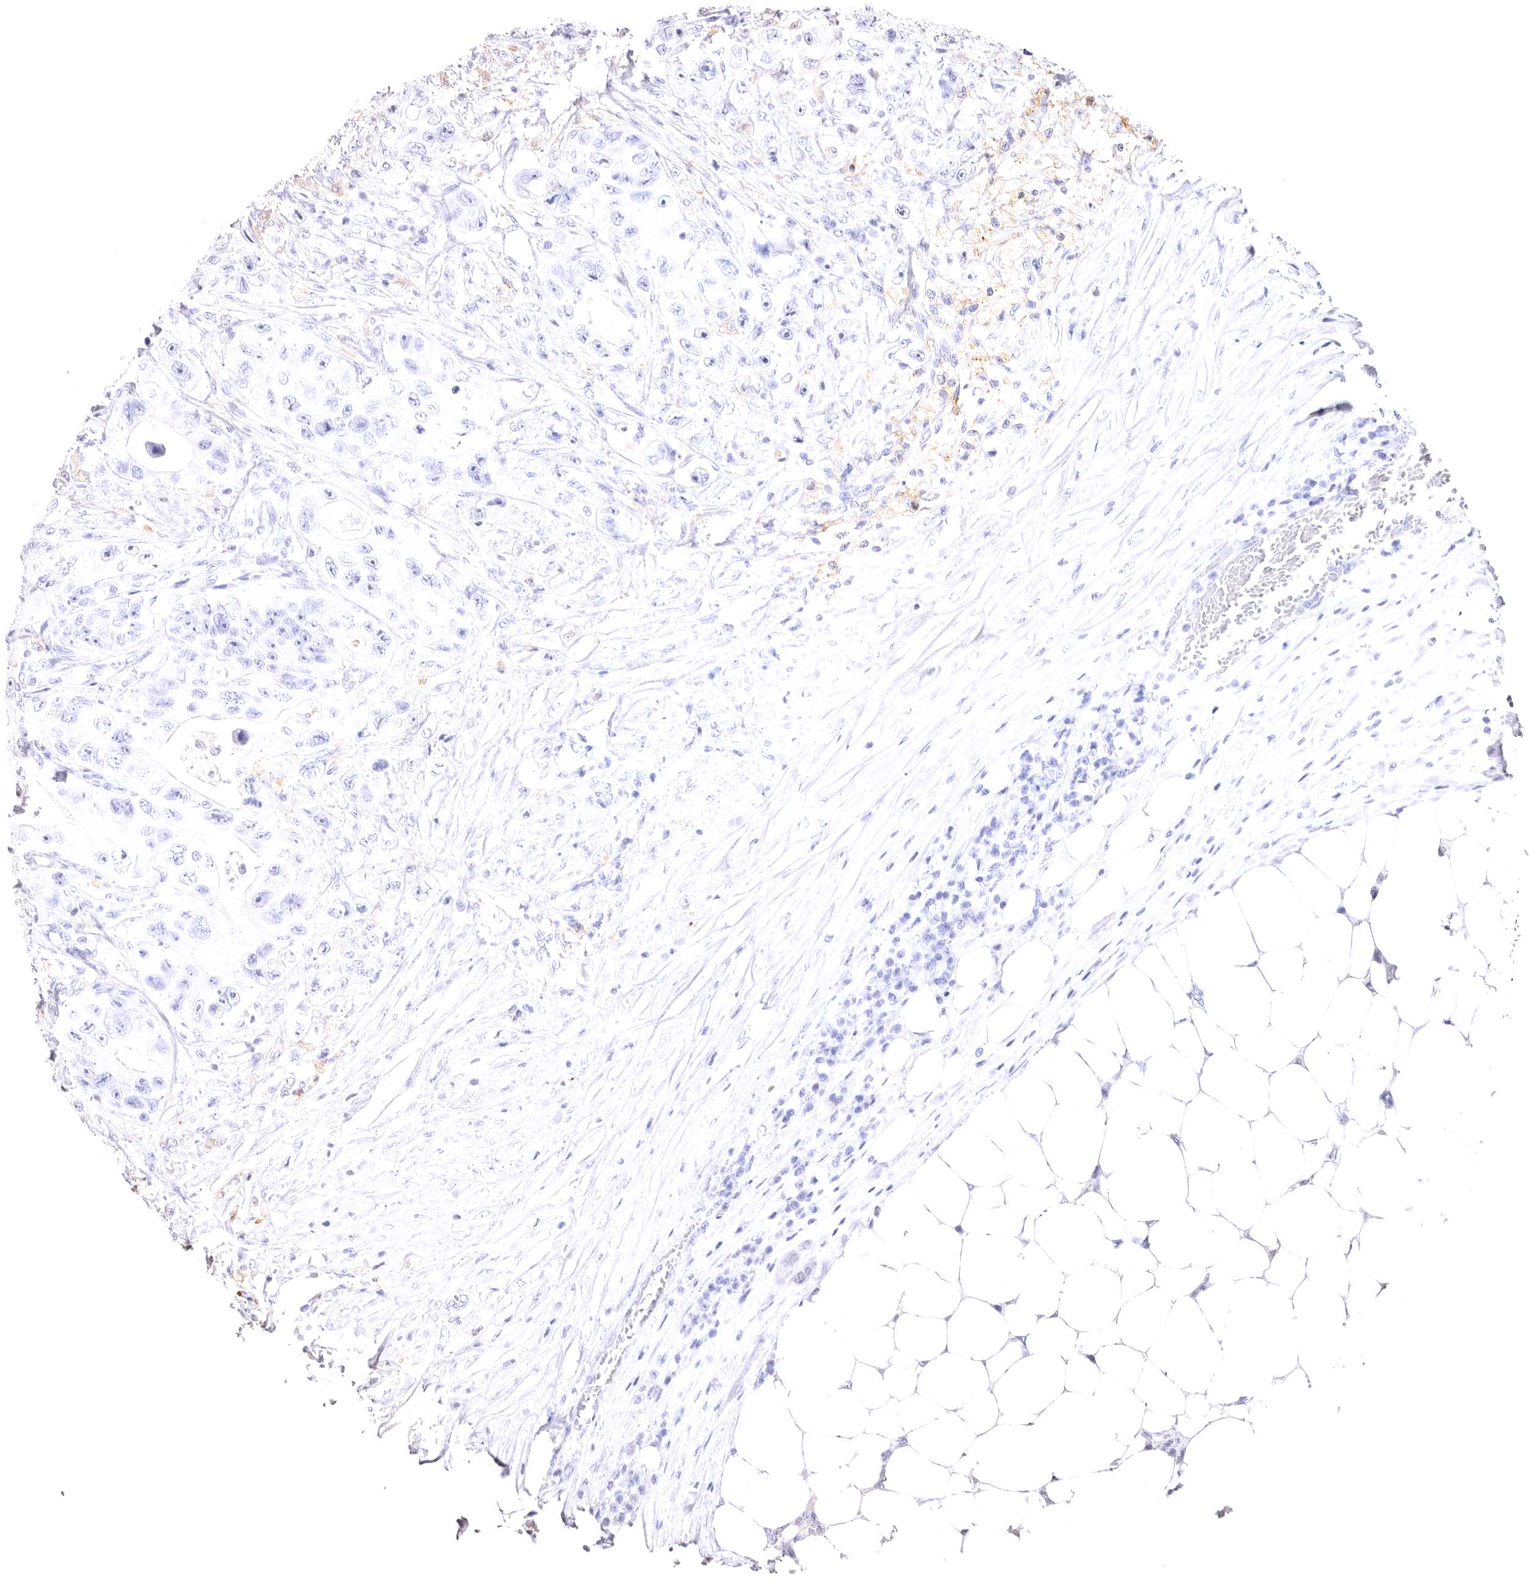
{"staining": {"intensity": "negative", "quantity": "none", "location": "none"}, "tissue": "colorectal cancer", "cell_type": "Tumor cells", "image_type": "cancer", "snomed": [{"axis": "morphology", "description": "Adenocarcinoma, NOS"}, {"axis": "topography", "description": "Colon"}], "caption": "An immunohistochemistry histopathology image of adenocarcinoma (colorectal) is shown. There is no staining in tumor cells of adenocarcinoma (colorectal).", "gene": "VPS45", "patient": {"sex": "female", "age": 46}}